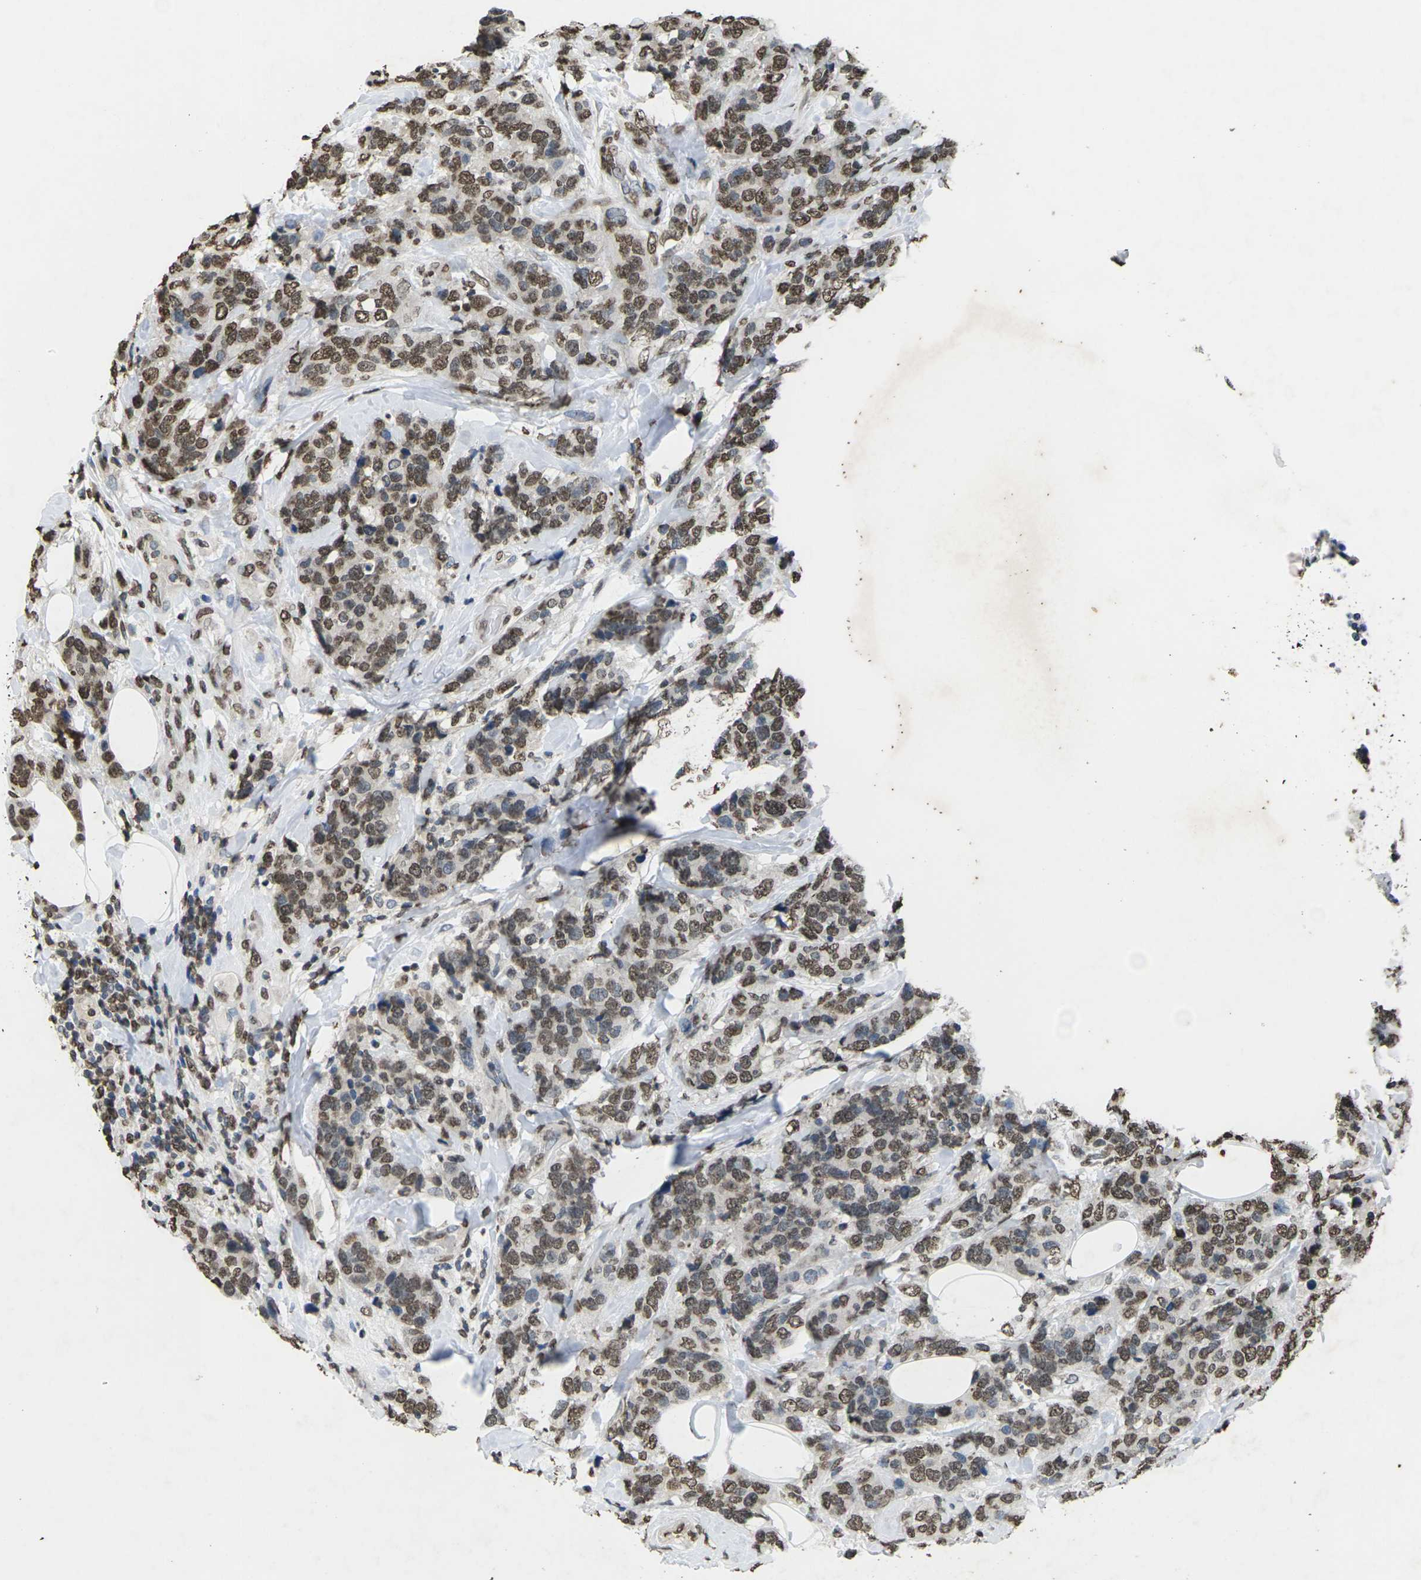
{"staining": {"intensity": "moderate", "quantity": ">75%", "location": "nuclear"}, "tissue": "breast cancer", "cell_type": "Tumor cells", "image_type": "cancer", "snomed": [{"axis": "morphology", "description": "Lobular carcinoma"}, {"axis": "topography", "description": "Breast"}], "caption": "Lobular carcinoma (breast) stained with a brown dye shows moderate nuclear positive positivity in approximately >75% of tumor cells.", "gene": "EMSY", "patient": {"sex": "female", "age": 59}}